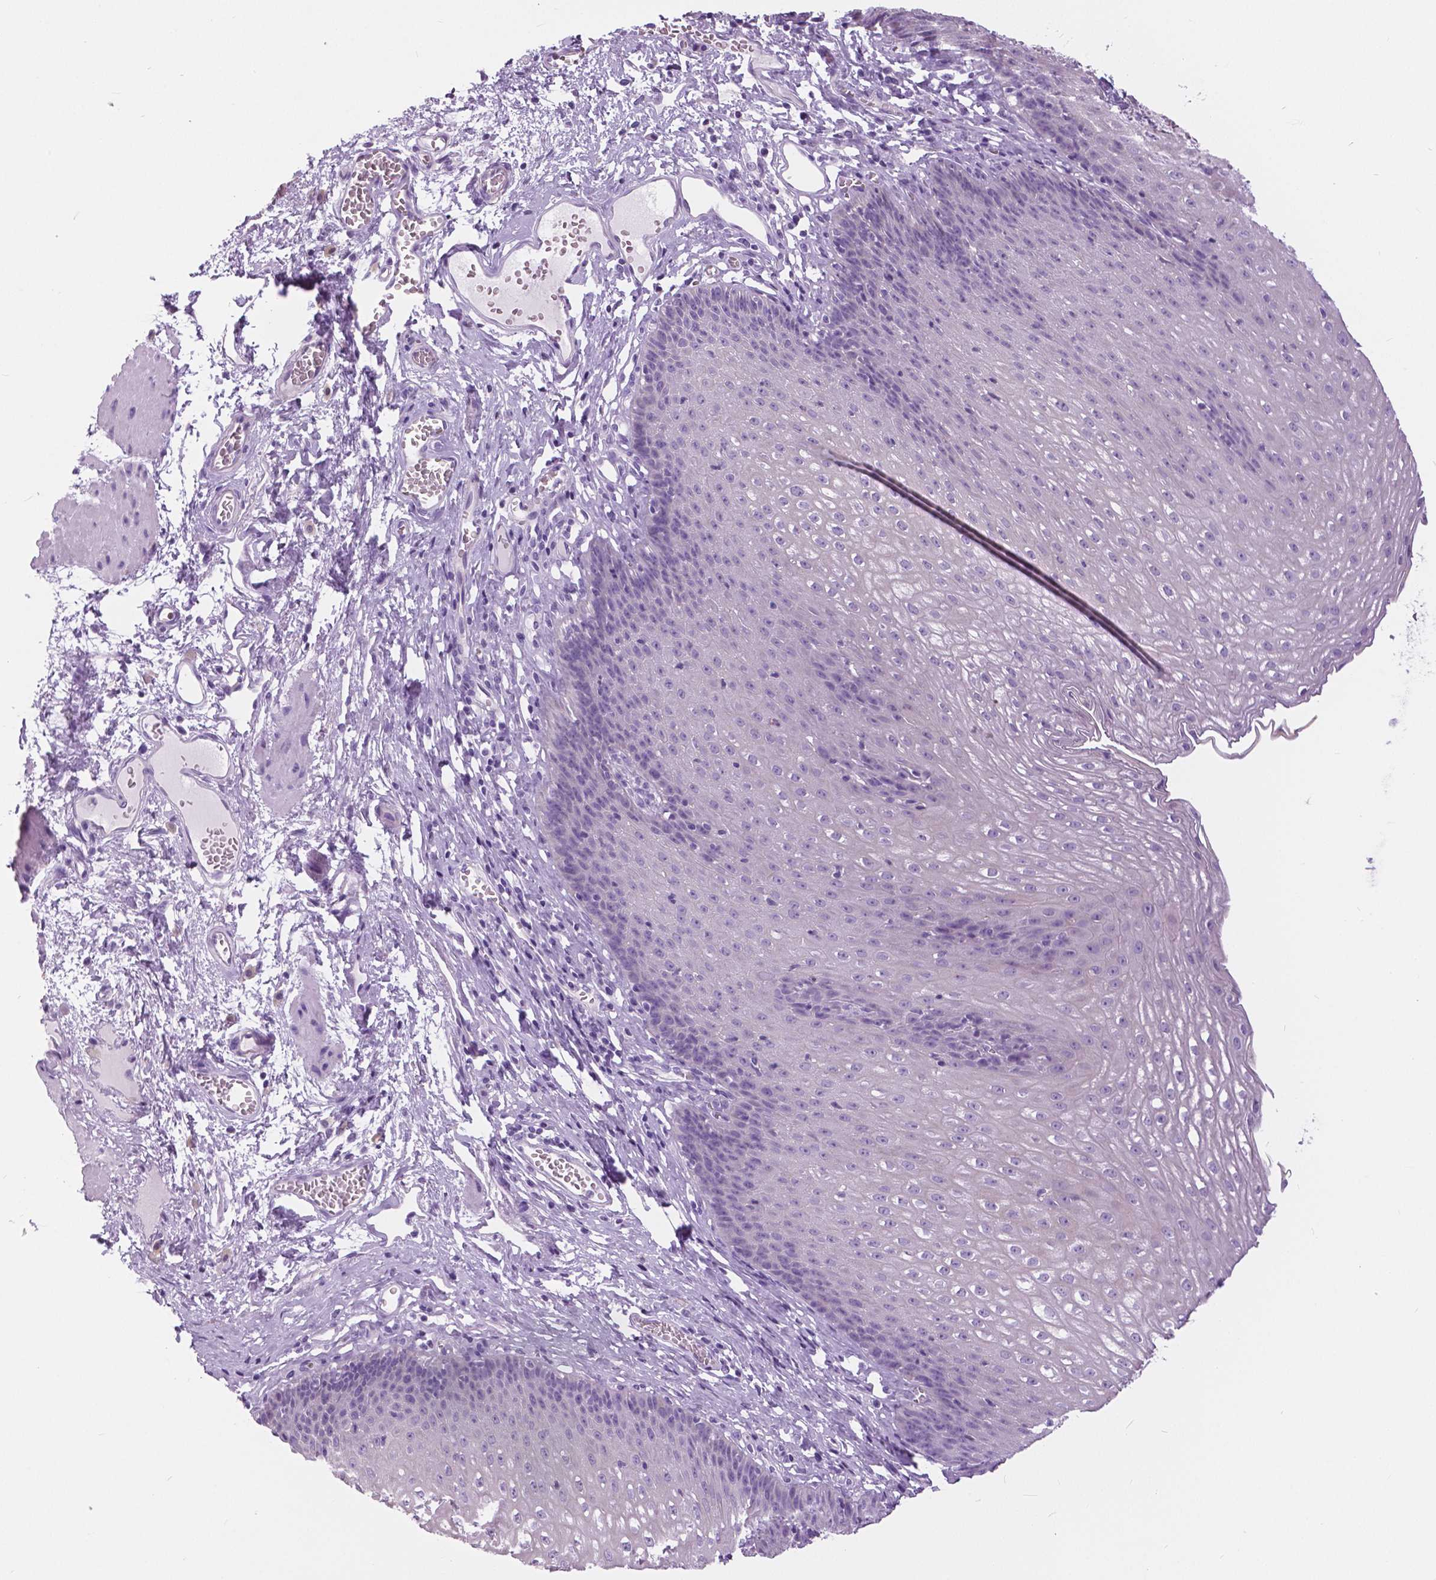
{"staining": {"intensity": "negative", "quantity": "none", "location": "none"}, "tissue": "esophagus", "cell_type": "Squamous epithelial cells", "image_type": "normal", "snomed": [{"axis": "morphology", "description": "Normal tissue, NOS"}, {"axis": "topography", "description": "Esophagus"}], "caption": "This is an immunohistochemistry (IHC) histopathology image of unremarkable esophagus. There is no staining in squamous epithelial cells.", "gene": "TP53TG5", "patient": {"sex": "male", "age": 72}}